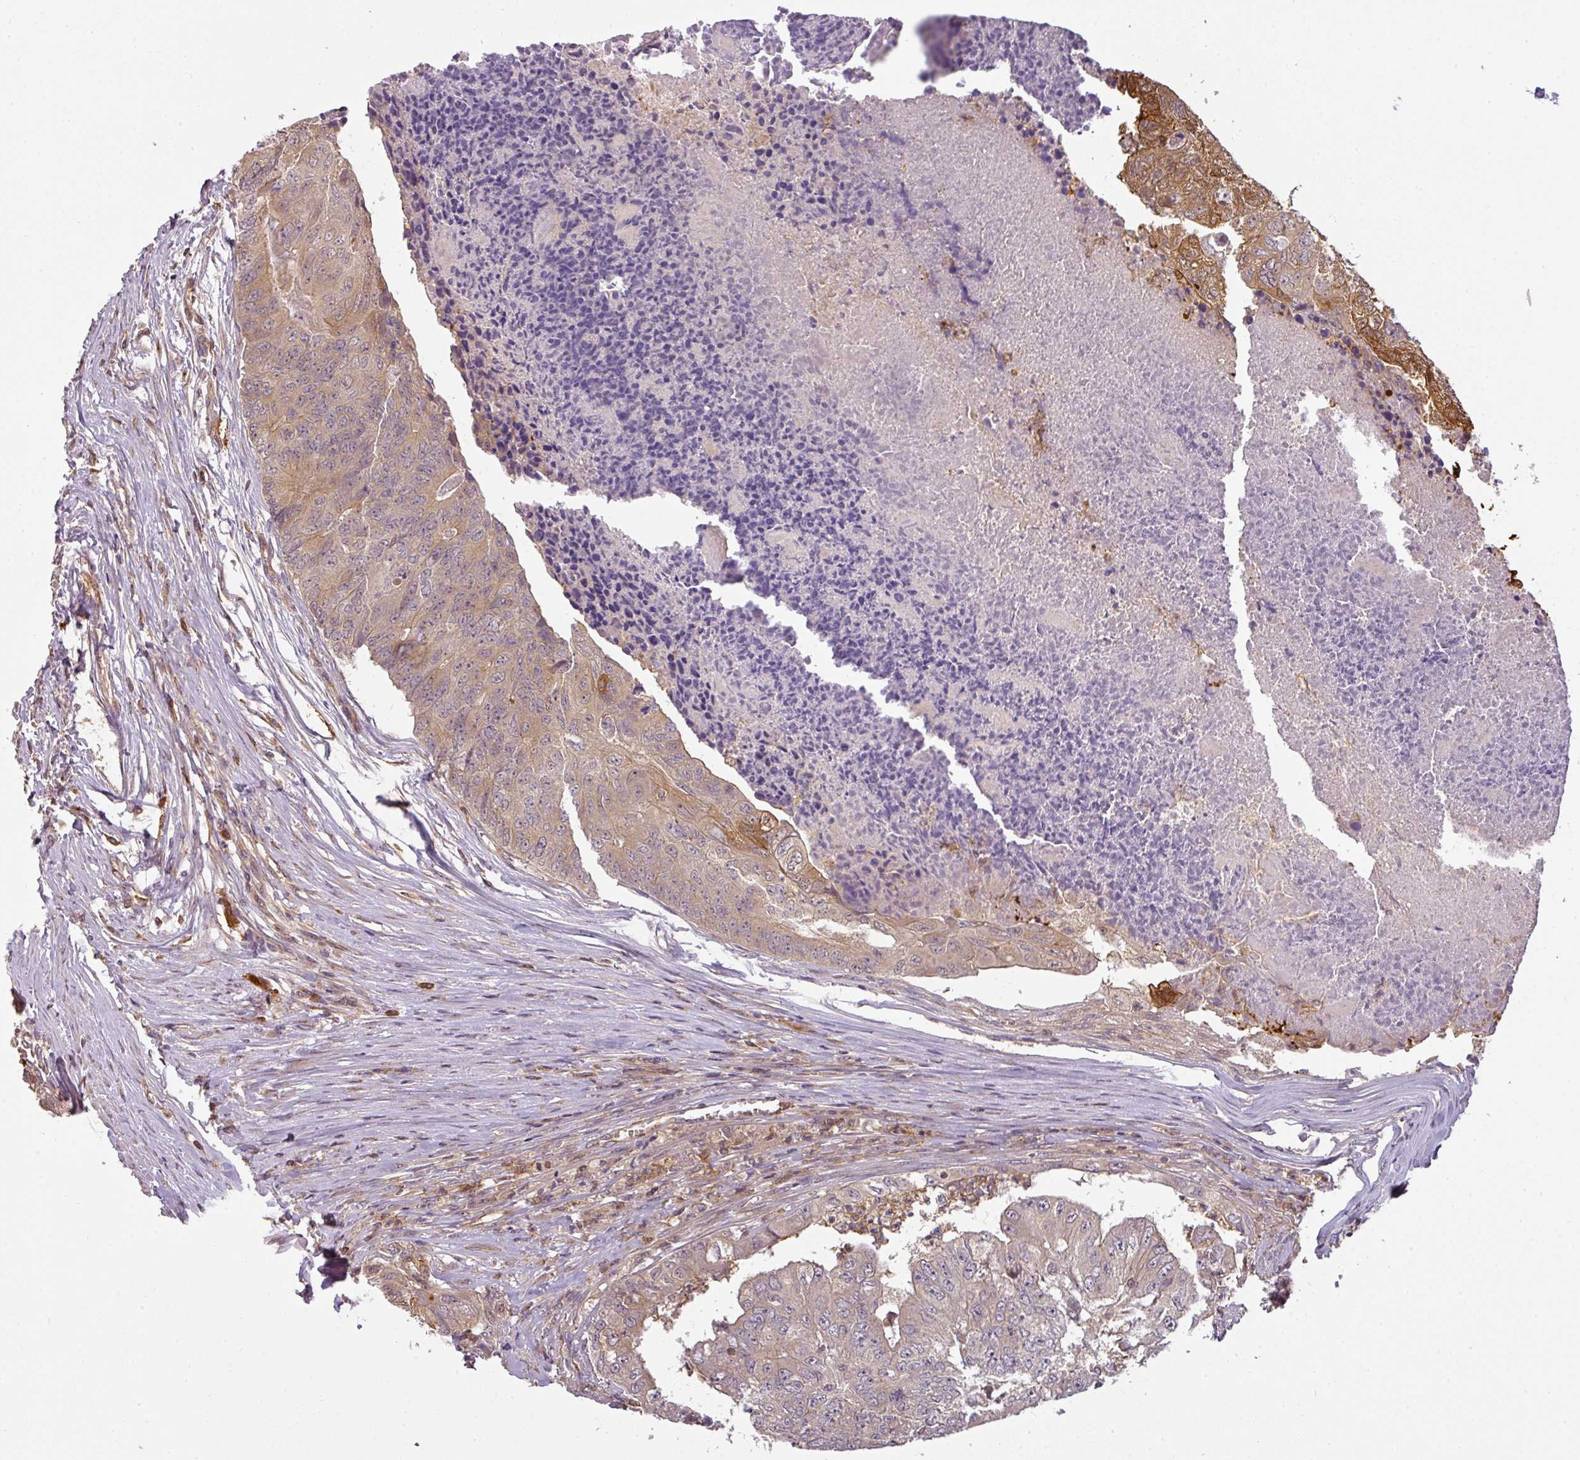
{"staining": {"intensity": "moderate", "quantity": "<25%", "location": "cytoplasmic/membranous"}, "tissue": "colorectal cancer", "cell_type": "Tumor cells", "image_type": "cancer", "snomed": [{"axis": "morphology", "description": "Adenocarcinoma, NOS"}, {"axis": "topography", "description": "Colon"}], "caption": "Tumor cells exhibit low levels of moderate cytoplasmic/membranous positivity in approximately <25% of cells in human colorectal cancer.", "gene": "TCL1B", "patient": {"sex": "female", "age": 67}}